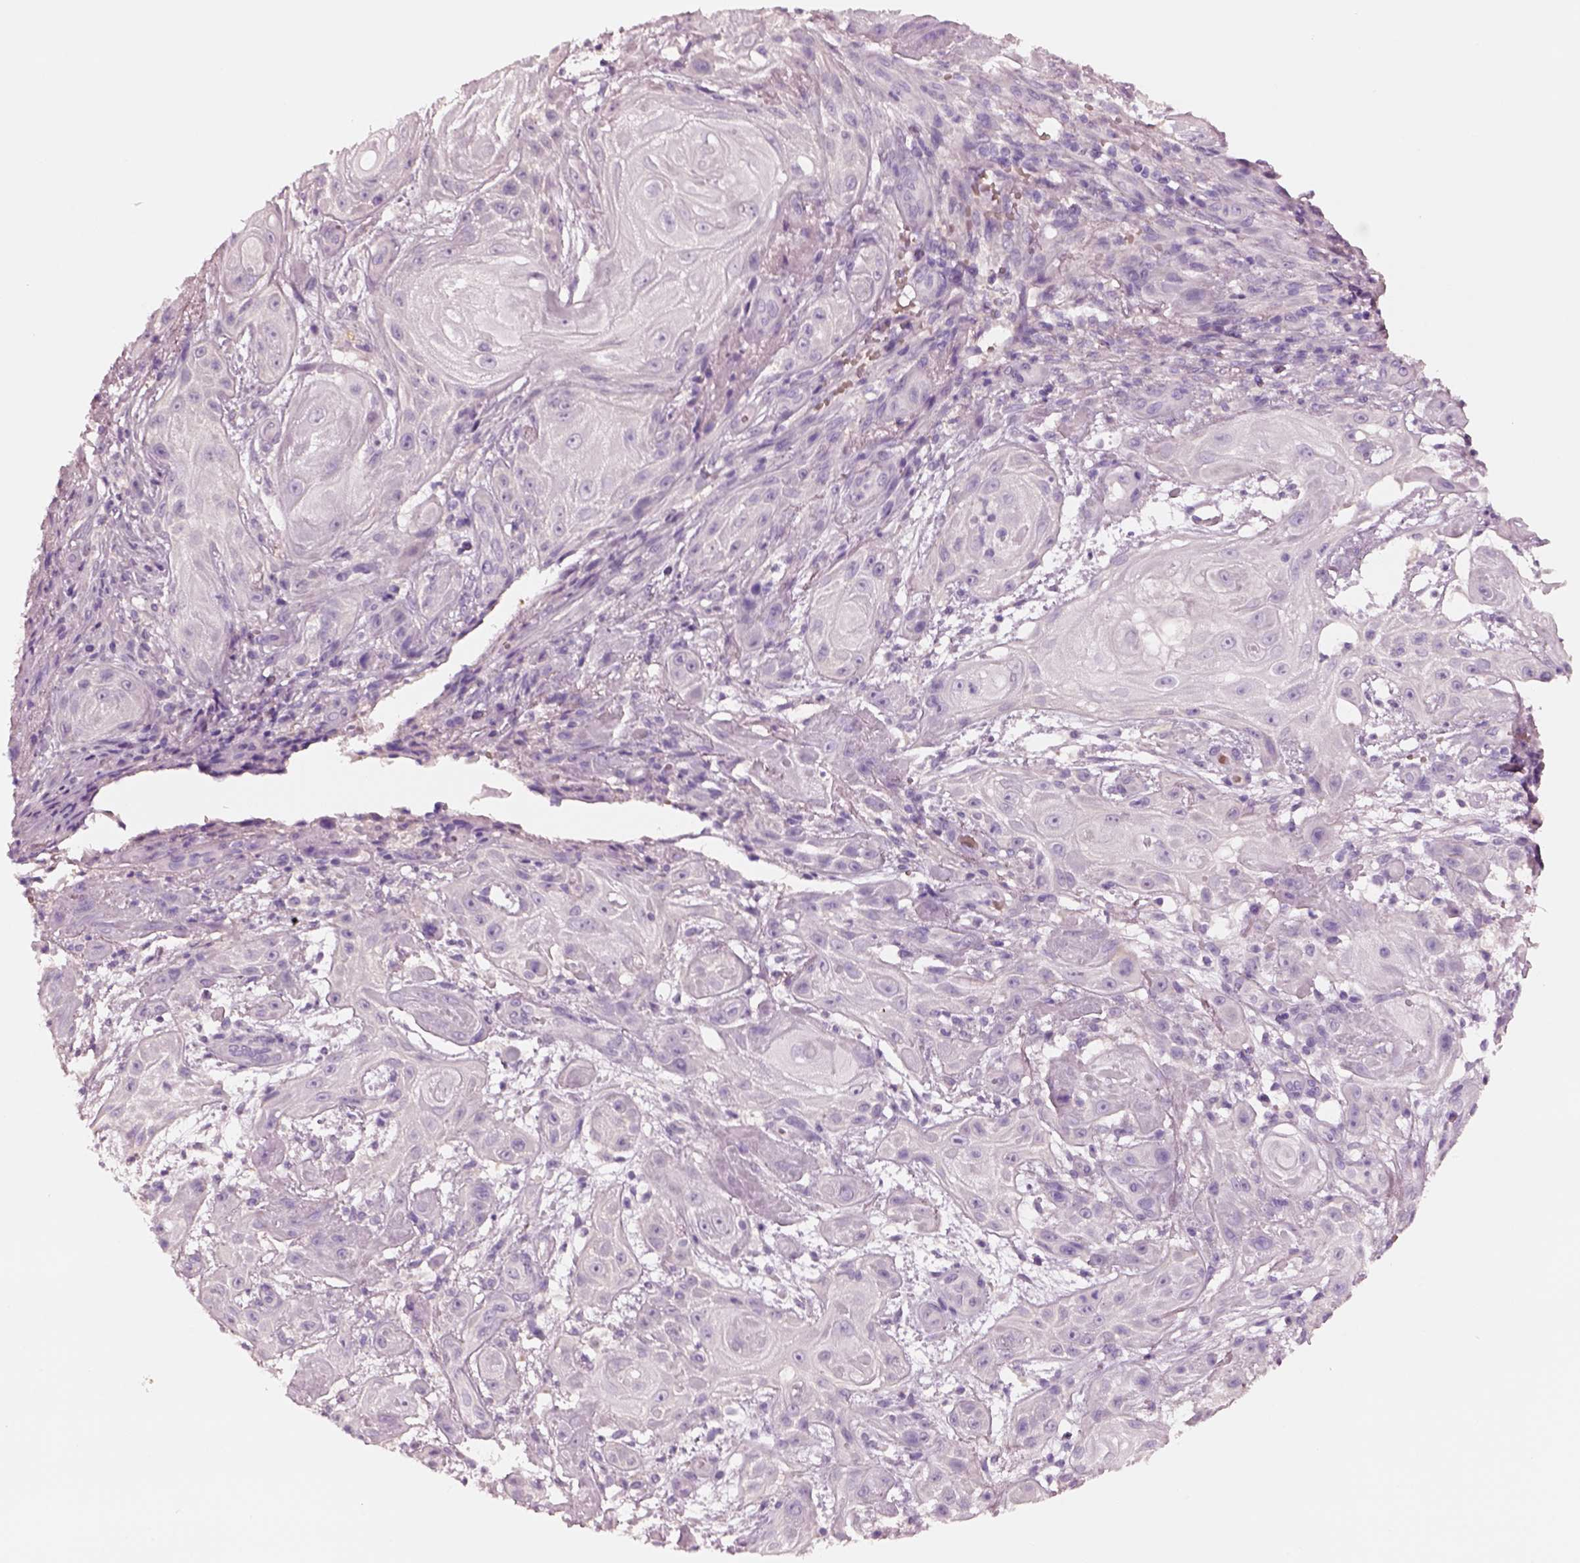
{"staining": {"intensity": "negative", "quantity": "none", "location": "none"}, "tissue": "skin cancer", "cell_type": "Tumor cells", "image_type": "cancer", "snomed": [{"axis": "morphology", "description": "Squamous cell carcinoma, NOS"}, {"axis": "topography", "description": "Skin"}], "caption": "High power microscopy histopathology image of an immunohistochemistry (IHC) histopathology image of skin cancer (squamous cell carcinoma), revealing no significant staining in tumor cells.", "gene": "ELSPBP1", "patient": {"sex": "male", "age": 62}}